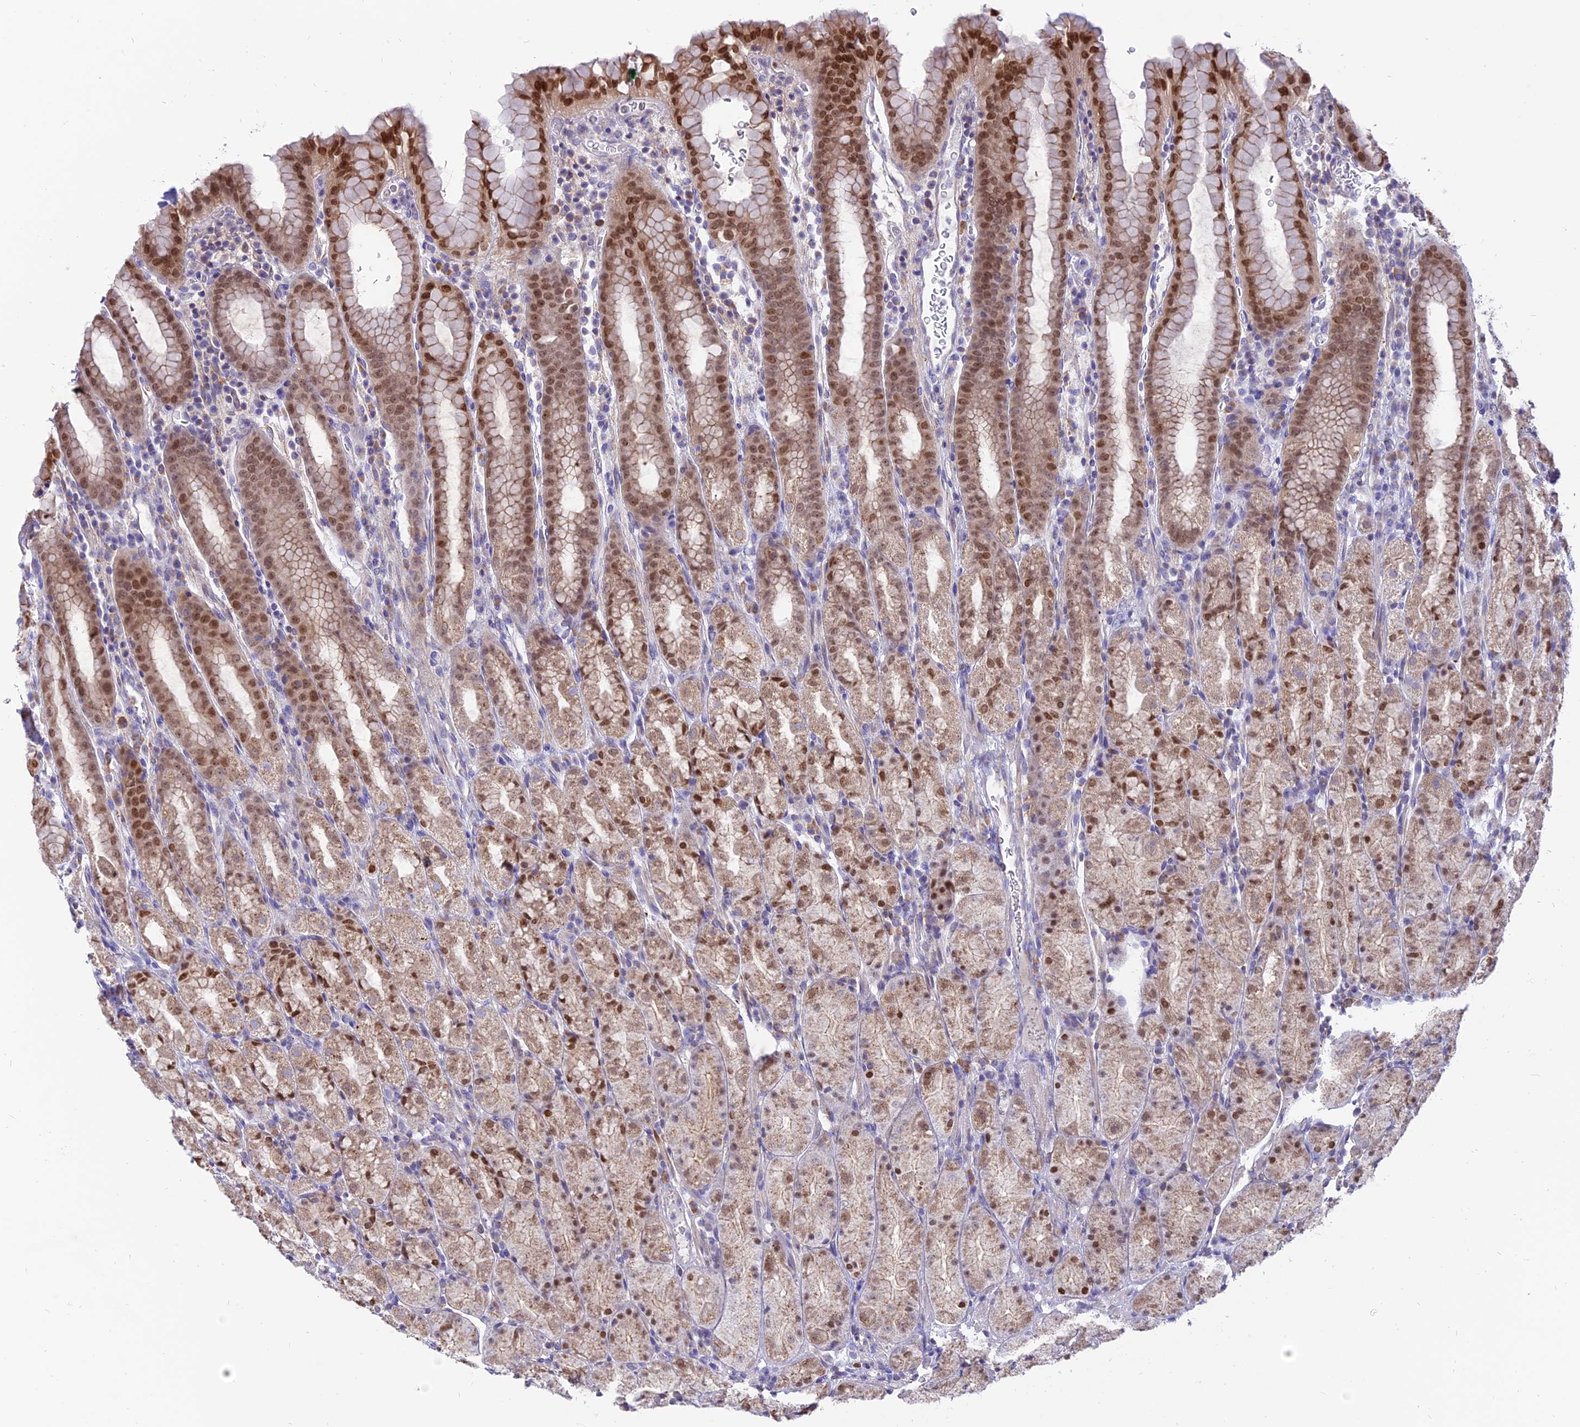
{"staining": {"intensity": "strong", "quantity": "25%-75%", "location": "cytoplasmic/membranous,nuclear"}, "tissue": "stomach", "cell_type": "Glandular cells", "image_type": "normal", "snomed": [{"axis": "morphology", "description": "Normal tissue, NOS"}, {"axis": "topography", "description": "Stomach, upper"}, {"axis": "topography", "description": "Stomach, lower"}, {"axis": "topography", "description": "Small intestine"}], "caption": "This image demonstrates IHC staining of normal human stomach, with high strong cytoplasmic/membranous,nuclear positivity in about 25%-75% of glandular cells.", "gene": "CENPV", "patient": {"sex": "male", "age": 68}}